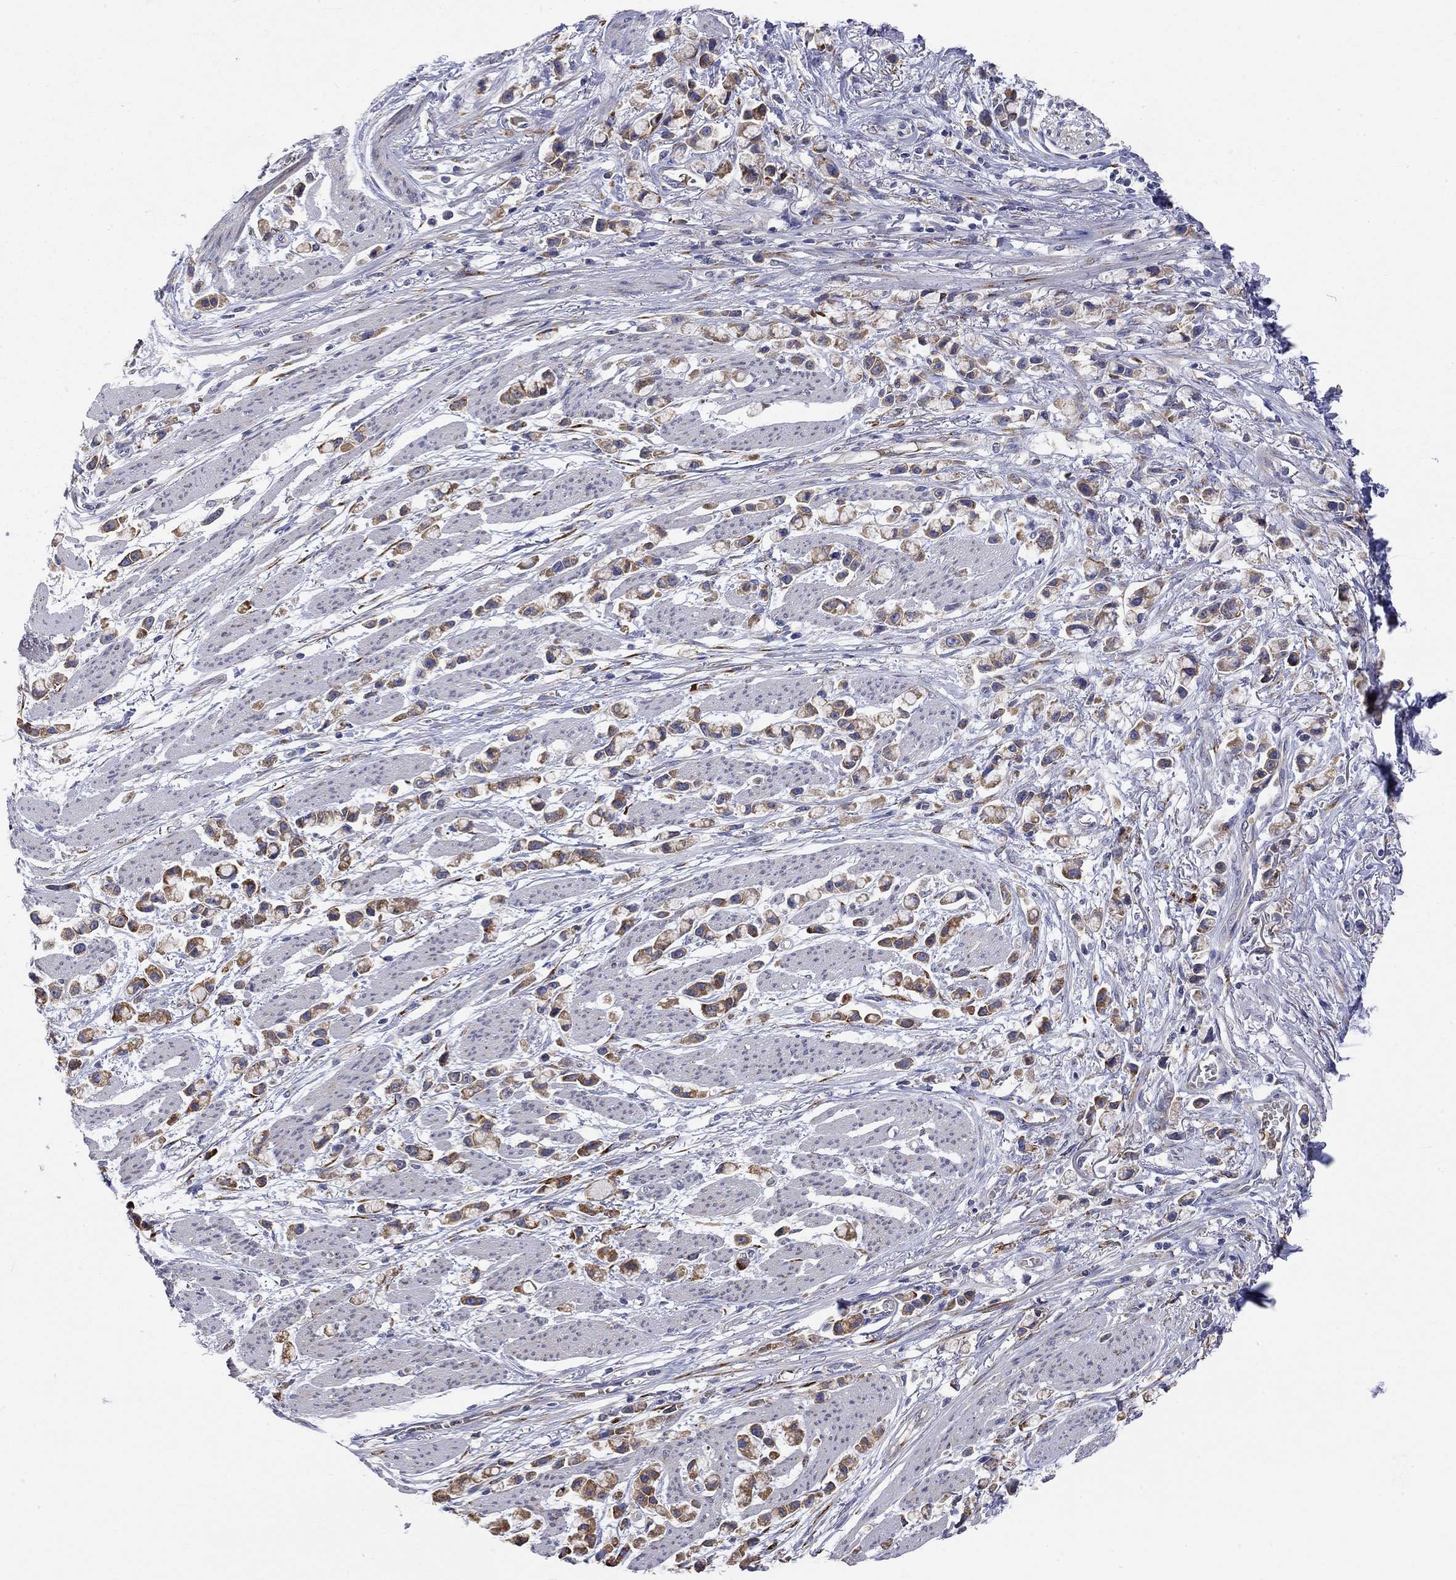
{"staining": {"intensity": "moderate", "quantity": ">75%", "location": "cytoplasmic/membranous"}, "tissue": "stomach cancer", "cell_type": "Tumor cells", "image_type": "cancer", "snomed": [{"axis": "morphology", "description": "Adenocarcinoma, NOS"}, {"axis": "topography", "description": "Stomach"}], "caption": "DAB immunohistochemical staining of stomach cancer (adenocarcinoma) shows moderate cytoplasmic/membranous protein staining in about >75% of tumor cells. Ihc stains the protein in brown and the nuclei are stained blue.", "gene": "CASTOR1", "patient": {"sex": "female", "age": 81}}